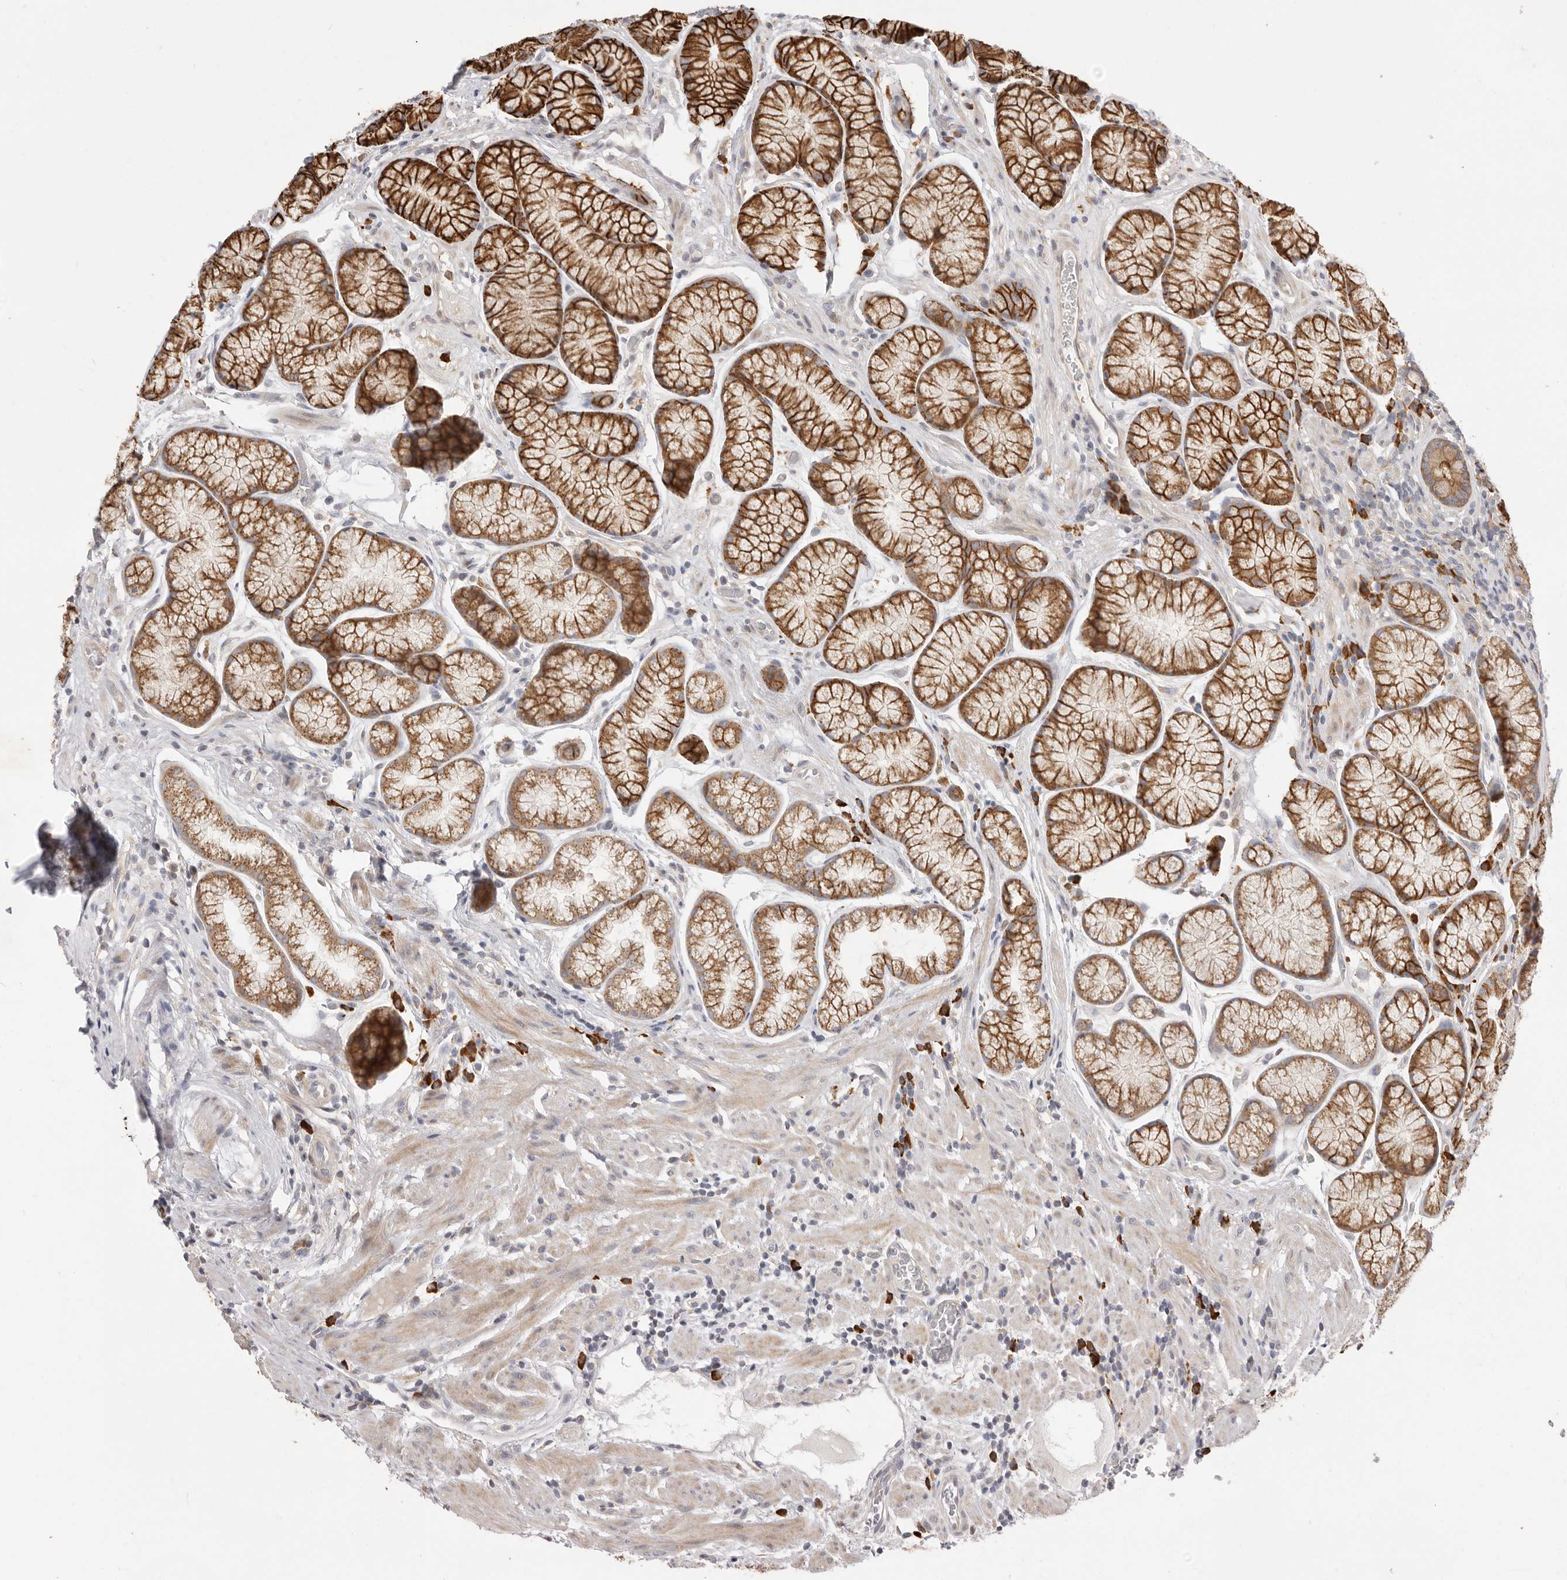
{"staining": {"intensity": "strong", "quantity": ">75%", "location": "cytoplasmic/membranous"}, "tissue": "stomach", "cell_type": "Glandular cells", "image_type": "normal", "snomed": [{"axis": "morphology", "description": "Normal tissue, NOS"}, {"axis": "topography", "description": "Stomach"}], "caption": "Immunohistochemistry (IHC) histopathology image of unremarkable human stomach stained for a protein (brown), which displays high levels of strong cytoplasmic/membranous positivity in approximately >75% of glandular cells.", "gene": "USH1C", "patient": {"sex": "male", "age": 42}}